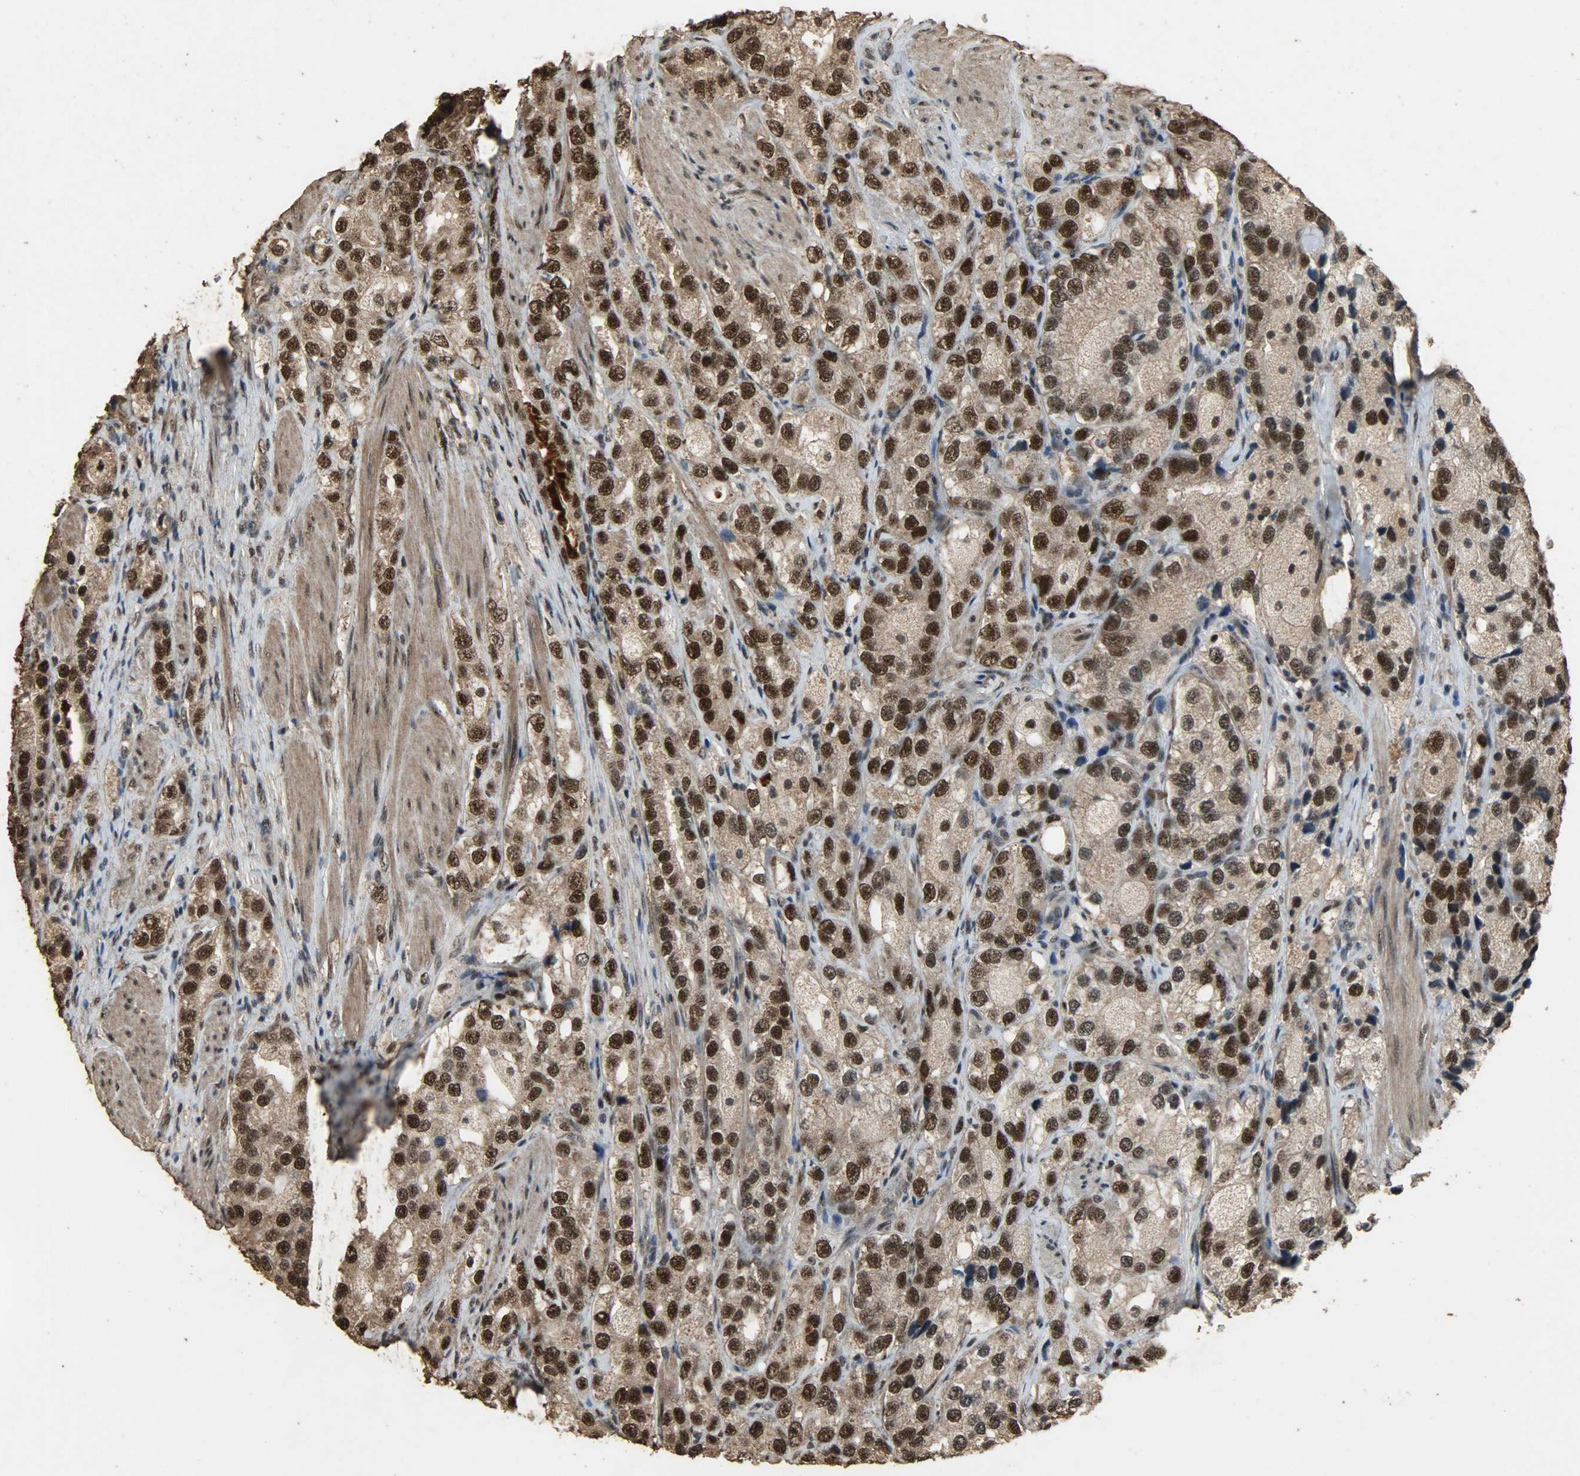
{"staining": {"intensity": "strong", "quantity": ">75%", "location": "cytoplasmic/membranous,nuclear"}, "tissue": "prostate cancer", "cell_type": "Tumor cells", "image_type": "cancer", "snomed": [{"axis": "morphology", "description": "Adenocarcinoma, High grade"}, {"axis": "topography", "description": "Prostate"}], "caption": "Protein expression analysis of prostate cancer displays strong cytoplasmic/membranous and nuclear expression in about >75% of tumor cells.", "gene": "CCNT2", "patient": {"sex": "male", "age": 63}}